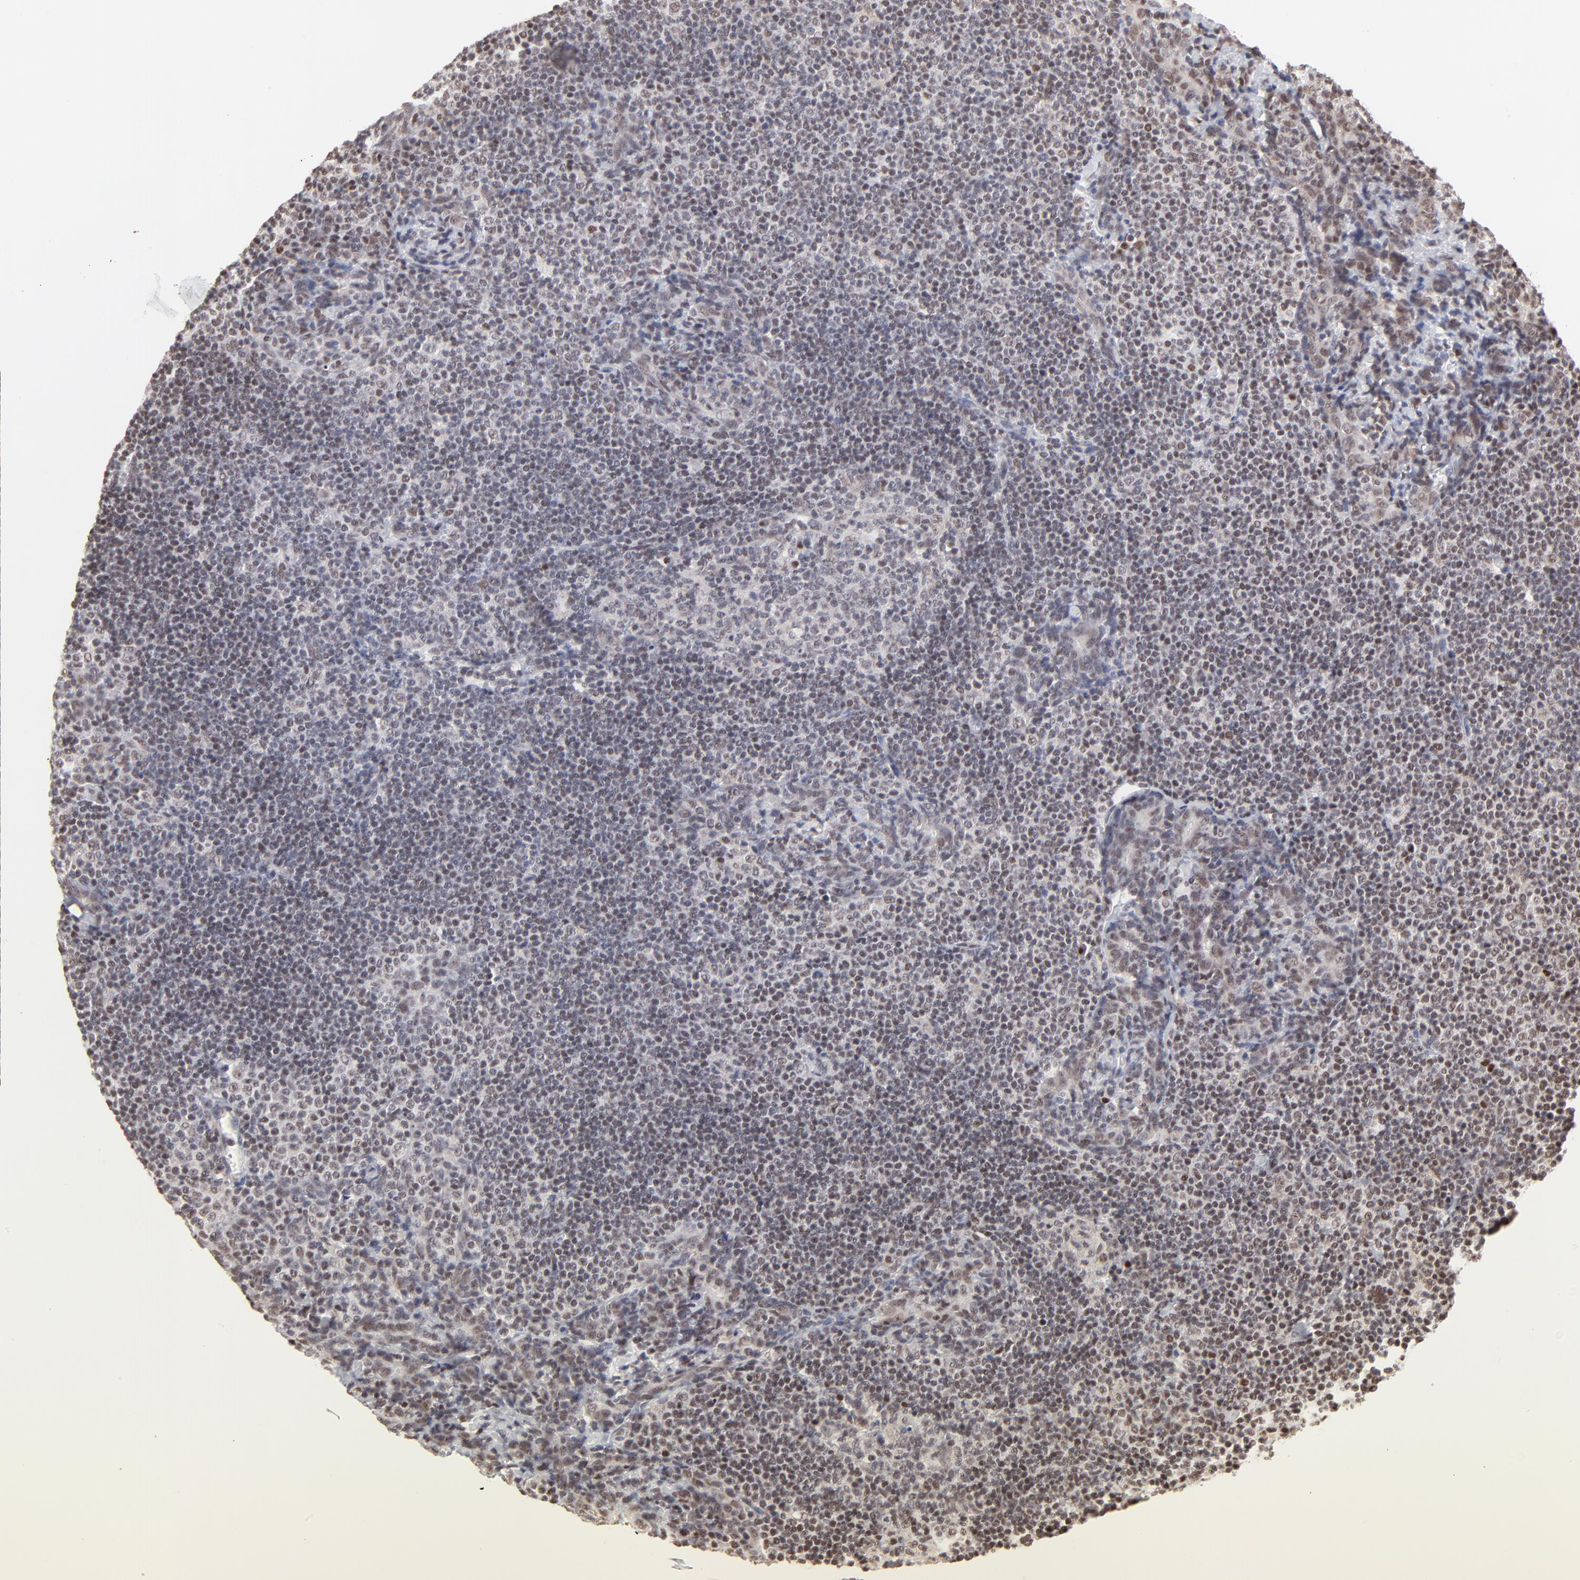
{"staining": {"intensity": "weak", "quantity": "25%-75%", "location": "nuclear"}, "tissue": "lymph node", "cell_type": "Germinal center cells", "image_type": "normal", "snomed": [{"axis": "morphology", "description": "Normal tissue, NOS"}, {"axis": "morphology", "description": "Uncertain malignant potential"}, {"axis": "topography", "description": "Lymph node"}, {"axis": "topography", "description": "Salivary gland, NOS"}], "caption": "Immunohistochemical staining of benign lymph node displays weak nuclear protein positivity in approximately 25%-75% of germinal center cells. Using DAB (brown) and hematoxylin (blue) stains, captured at high magnification using brightfield microscopy.", "gene": "DSN1", "patient": {"sex": "female", "age": 51}}